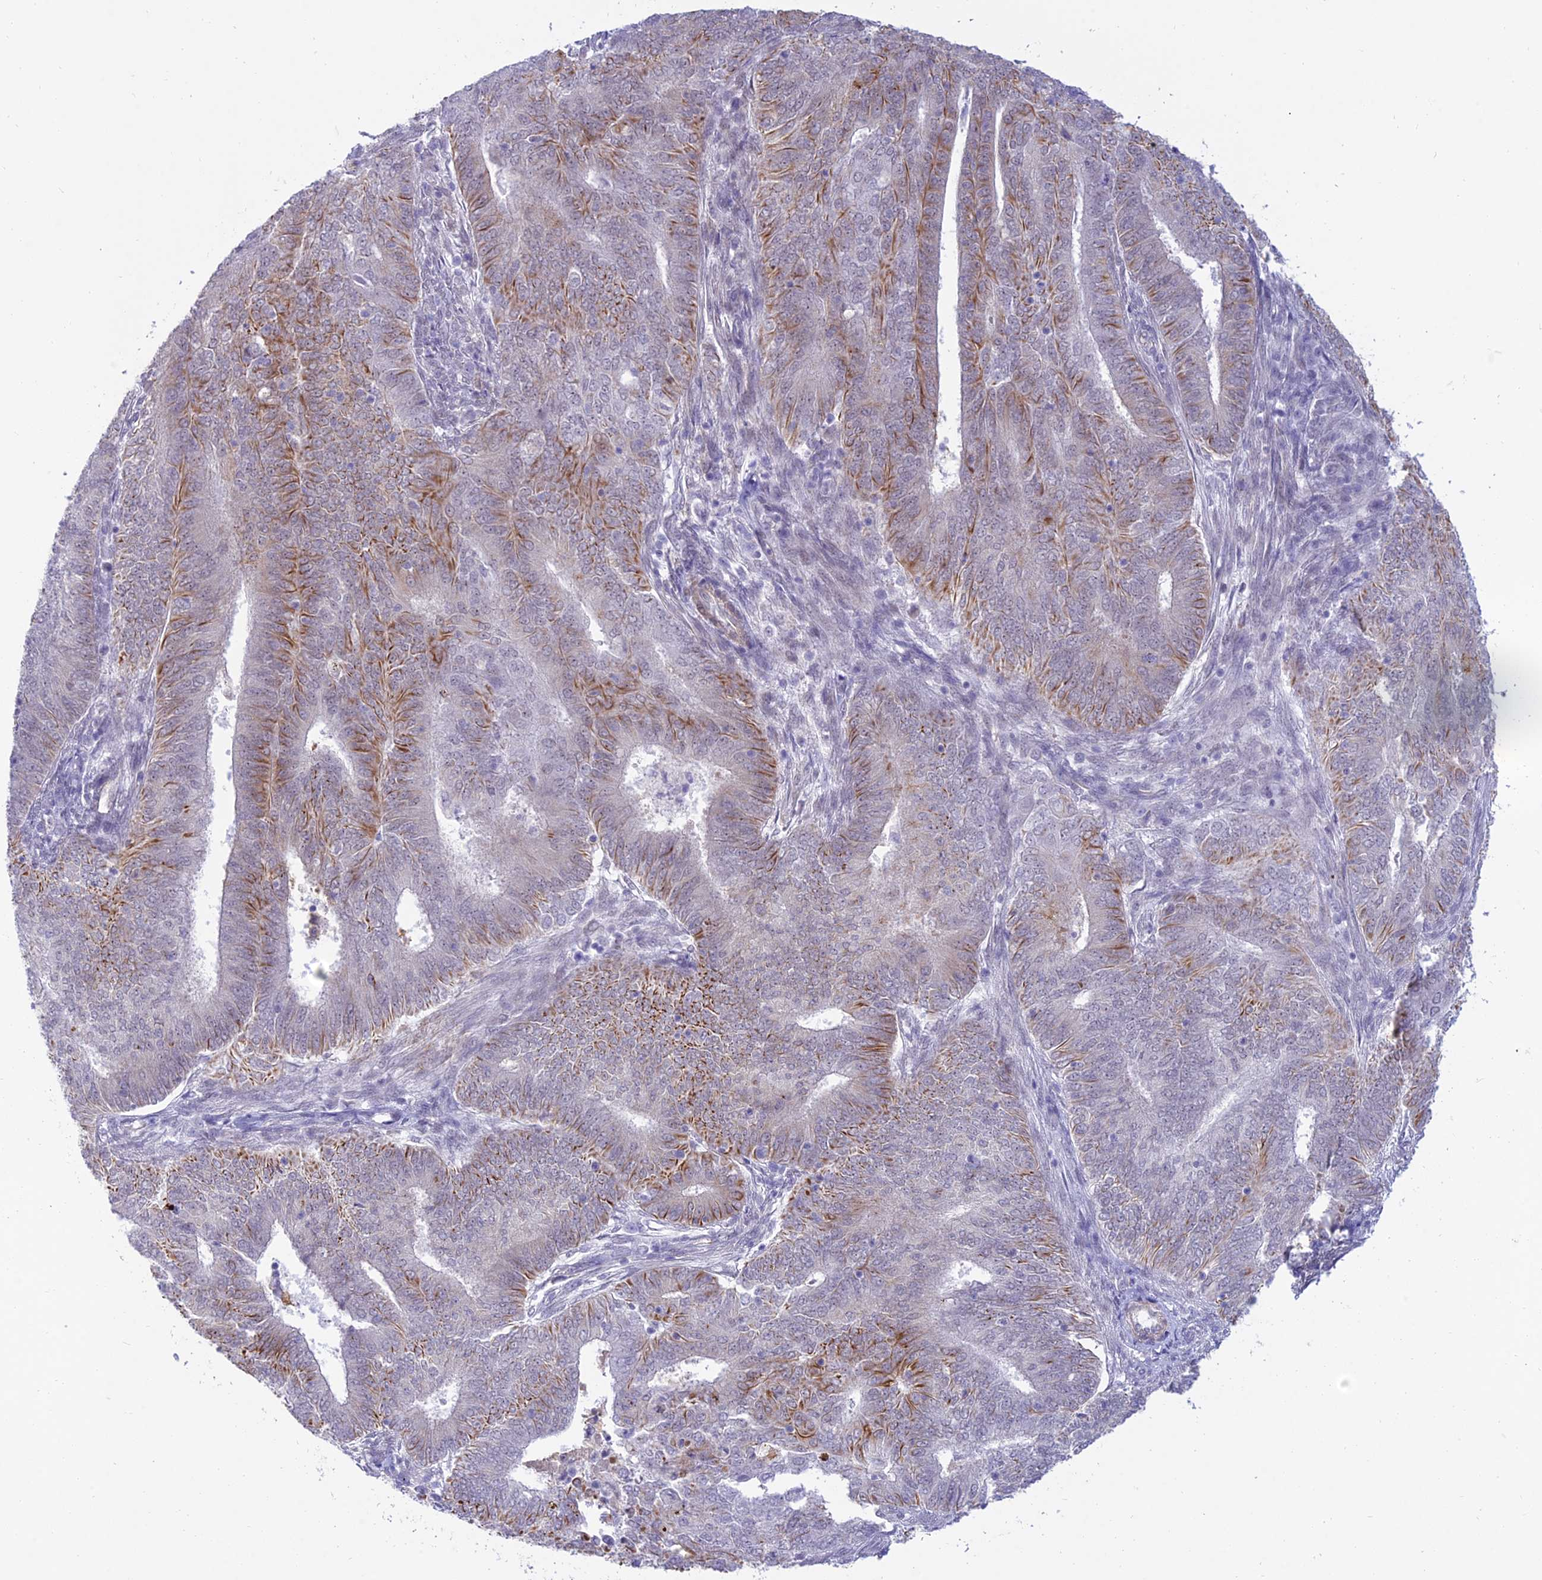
{"staining": {"intensity": "moderate", "quantity": "25%-75%", "location": "cytoplasmic/membranous"}, "tissue": "endometrial cancer", "cell_type": "Tumor cells", "image_type": "cancer", "snomed": [{"axis": "morphology", "description": "Adenocarcinoma, NOS"}, {"axis": "topography", "description": "Endometrium"}], "caption": "Endometrial cancer stained with DAB immunohistochemistry (IHC) exhibits medium levels of moderate cytoplasmic/membranous expression in approximately 25%-75% of tumor cells.", "gene": "SAPCD2", "patient": {"sex": "female", "age": 62}}